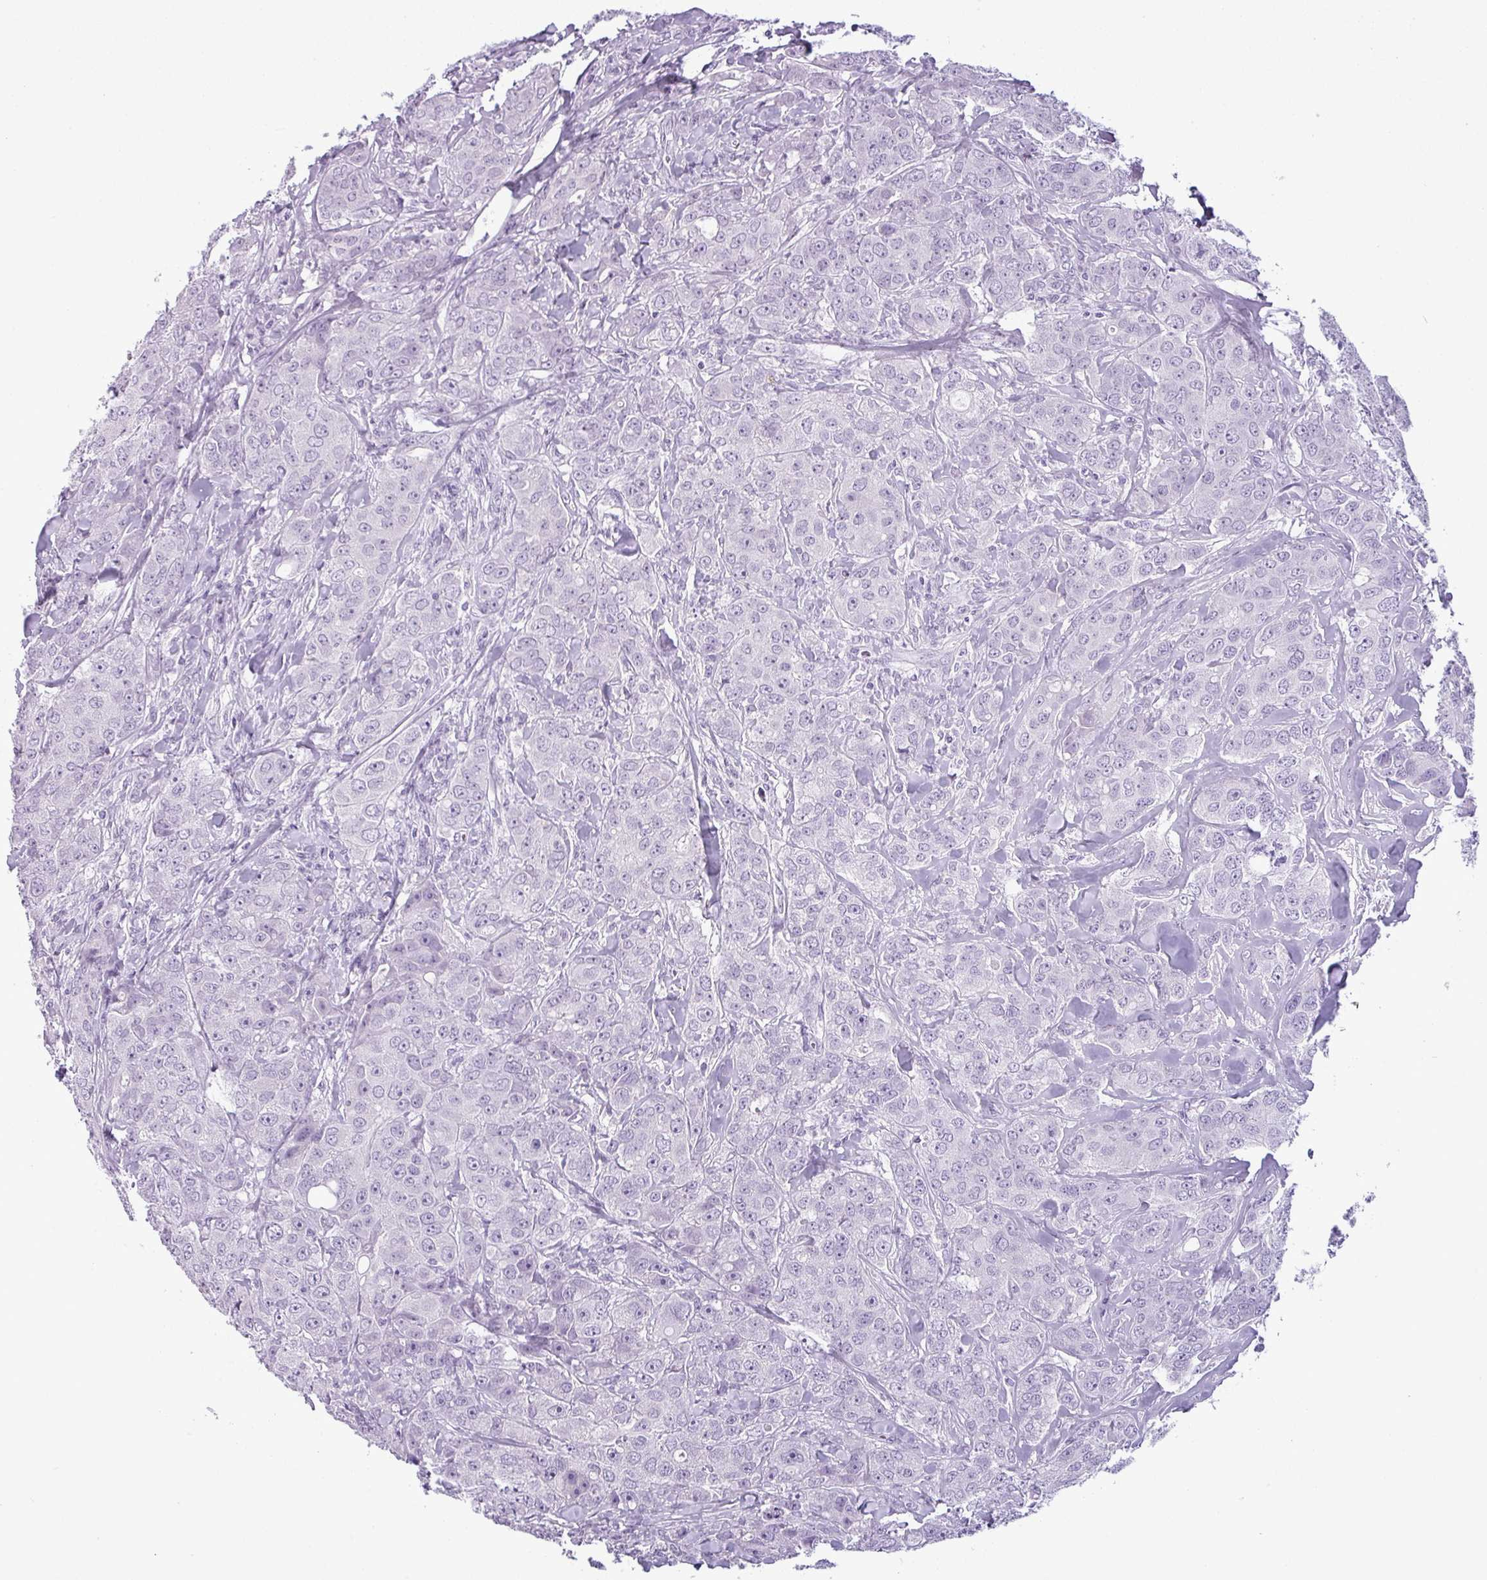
{"staining": {"intensity": "negative", "quantity": "none", "location": "none"}, "tissue": "breast cancer", "cell_type": "Tumor cells", "image_type": "cancer", "snomed": [{"axis": "morphology", "description": "Duct carcinoma"}, {"axis": "topography", "description": "Breast"}], "caption": "This is an immunohistochemistry (IHC) micrograph of human breast infiltrating ductal carcinoma. There is no expression in tumor cells.", "gene": "CDH16", "patient": {"sex": "female", "age": 43}}